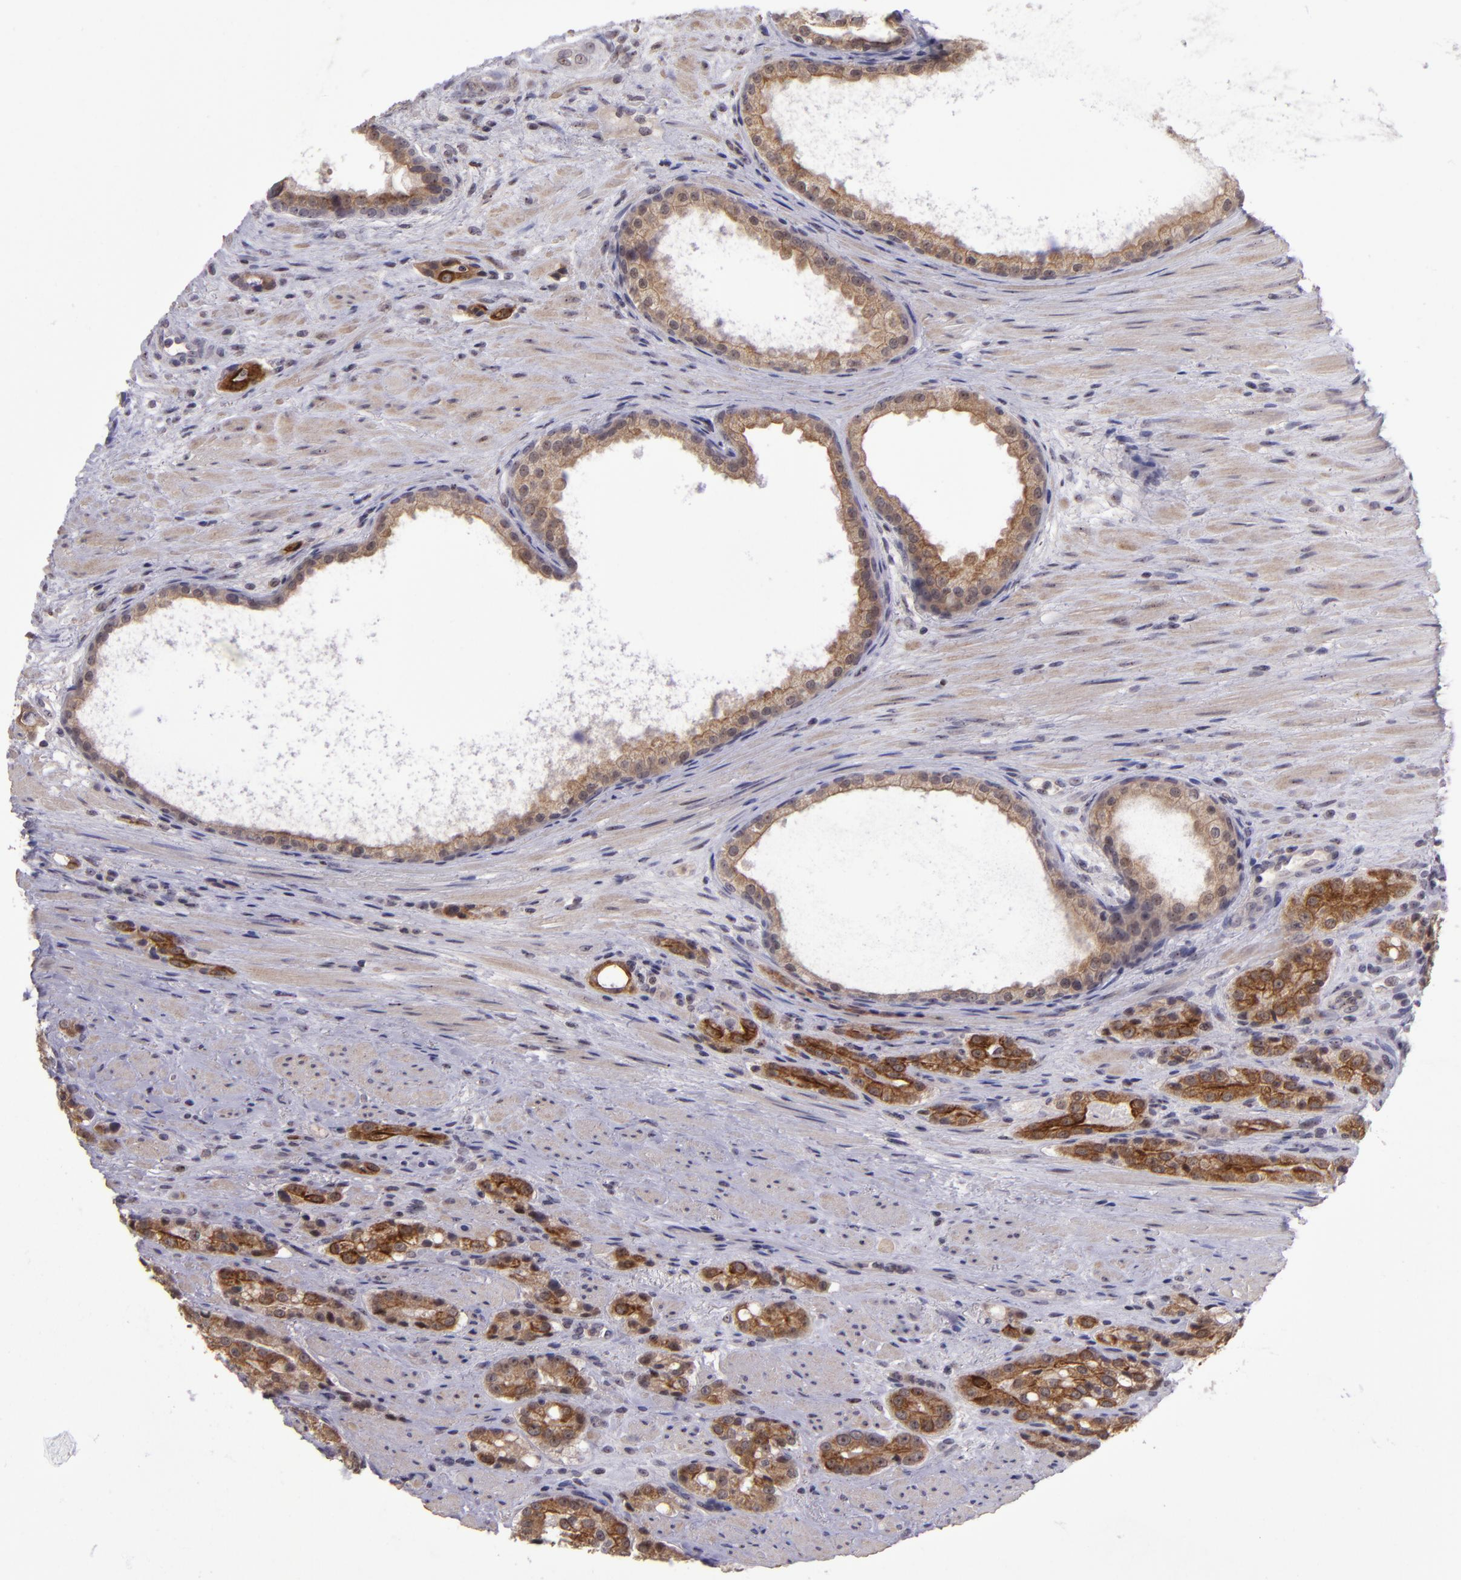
{"staining": {"intensity": "strong", "quantity": ">75%", "location": "cytoplasmic/membranous"}, "tissue": "prostate cancer", "cell_type": "Tumor cells", "image_type": "cancer", "snomed": [{"axis": "morphology", "description": "Adenocarcinoma, High grade"}, {"axis": "topography", "description": "Prostate"}], "caption": "Immunohistochemistry (IHC) micrograph of neoplastic tissue: human prostate adenocarcinoma (high-grade) stained using immunohistochemistry (IHC) reveals high levels of strong protein expression localized specifically in the cytoplasmic/membranous of tumor cells, appearing as a cytoplasmic/membranous brown color.", "gene": "PCNX4", "patient": {"sex": "male", "age": 72}}